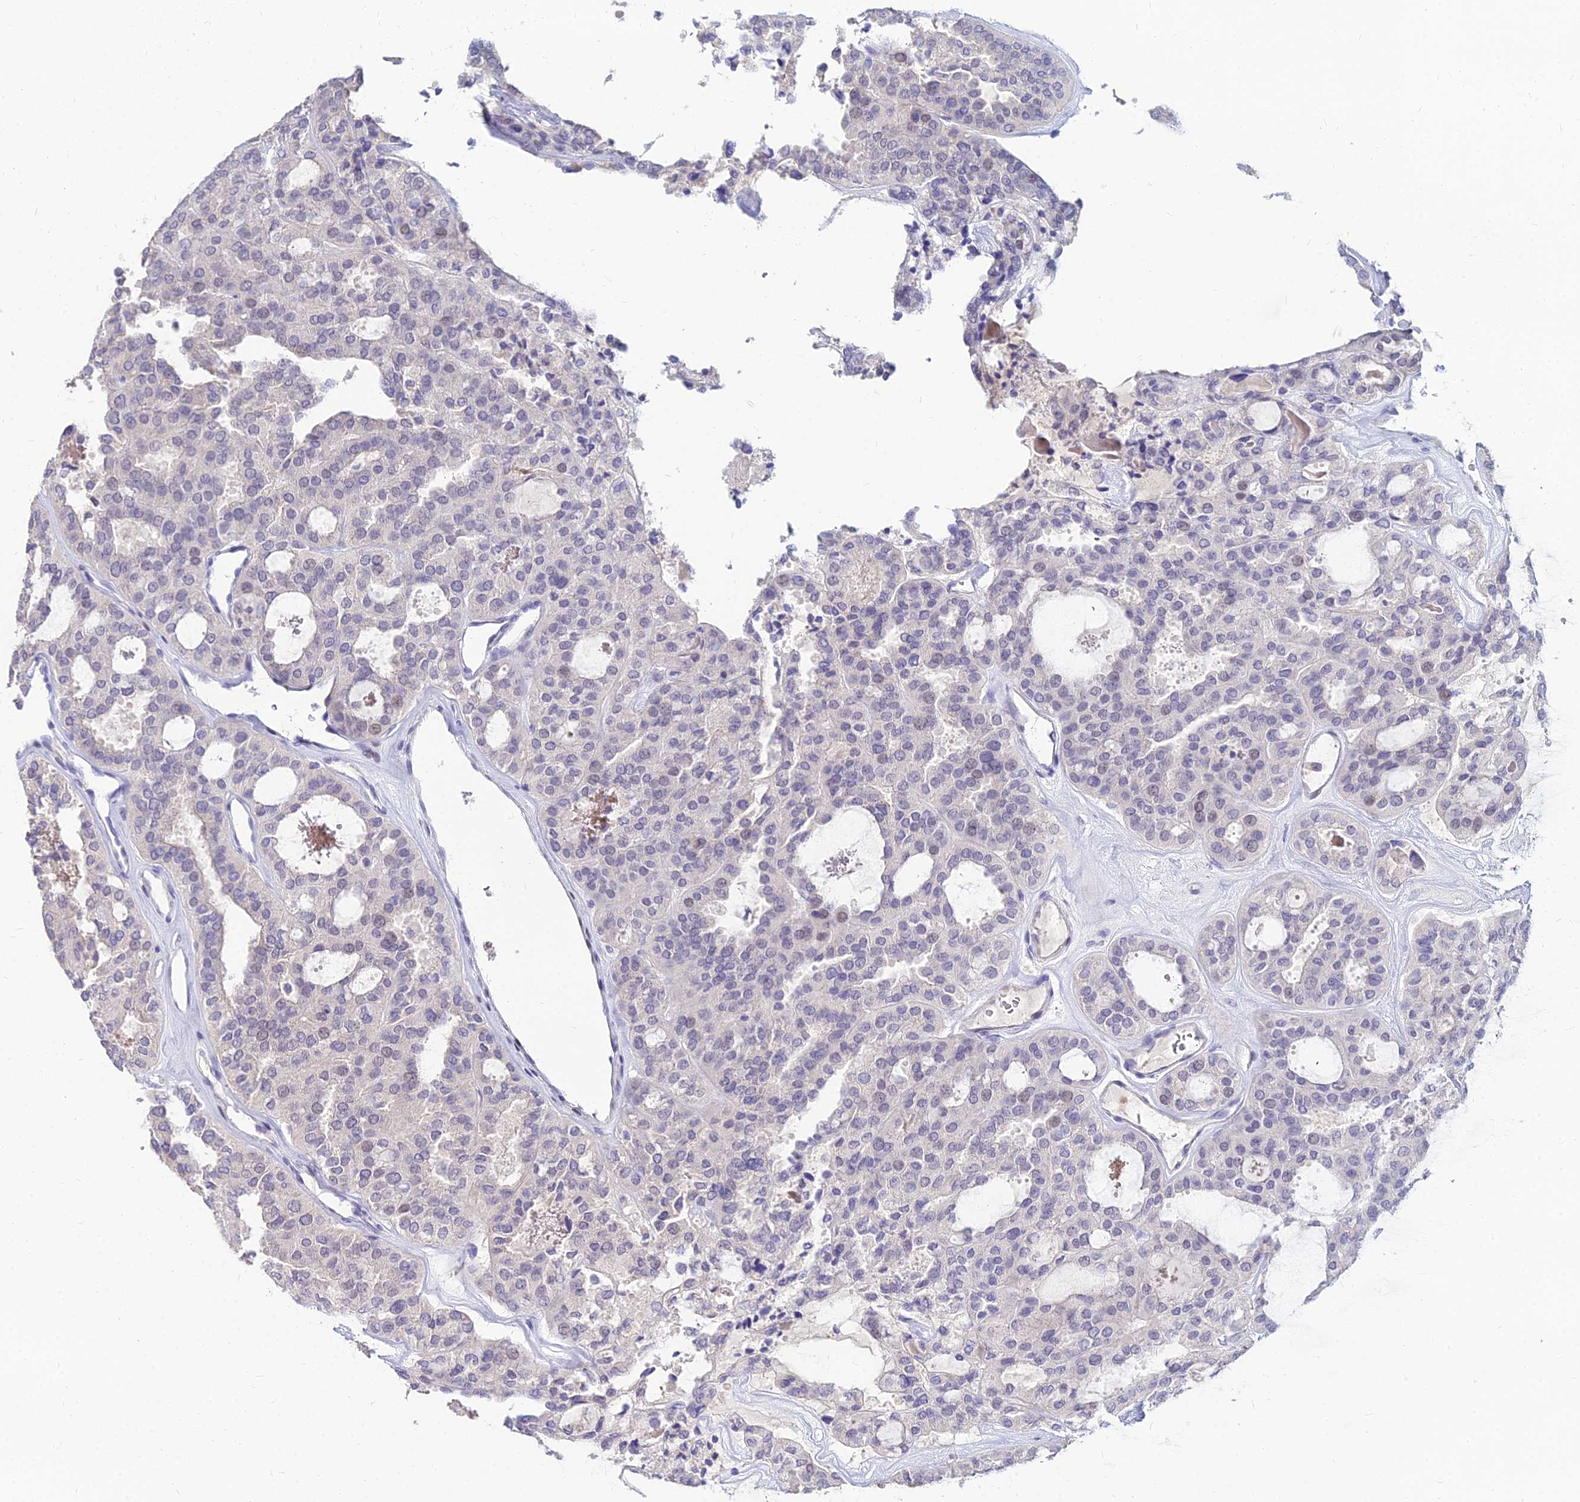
{"staining": {"intensity": "negative", "quantity": "none", "location": "none"}, "tissue": "thyroid cancer", "cell_type": "Tumor cells", "image_type": "cancer", "snomed": [{"axis": "morphology", "description": "Follicular adenoma carcinoma, NOS"}, {"axis": "topography", "description": "Thyroid gland"}], "caption": "Tumor cells show no significant protein staining in thyroid follicular adenoma carcinoma.", "gene": "GOLGA6D", "patient": {"sex": "male", "age": 75}}